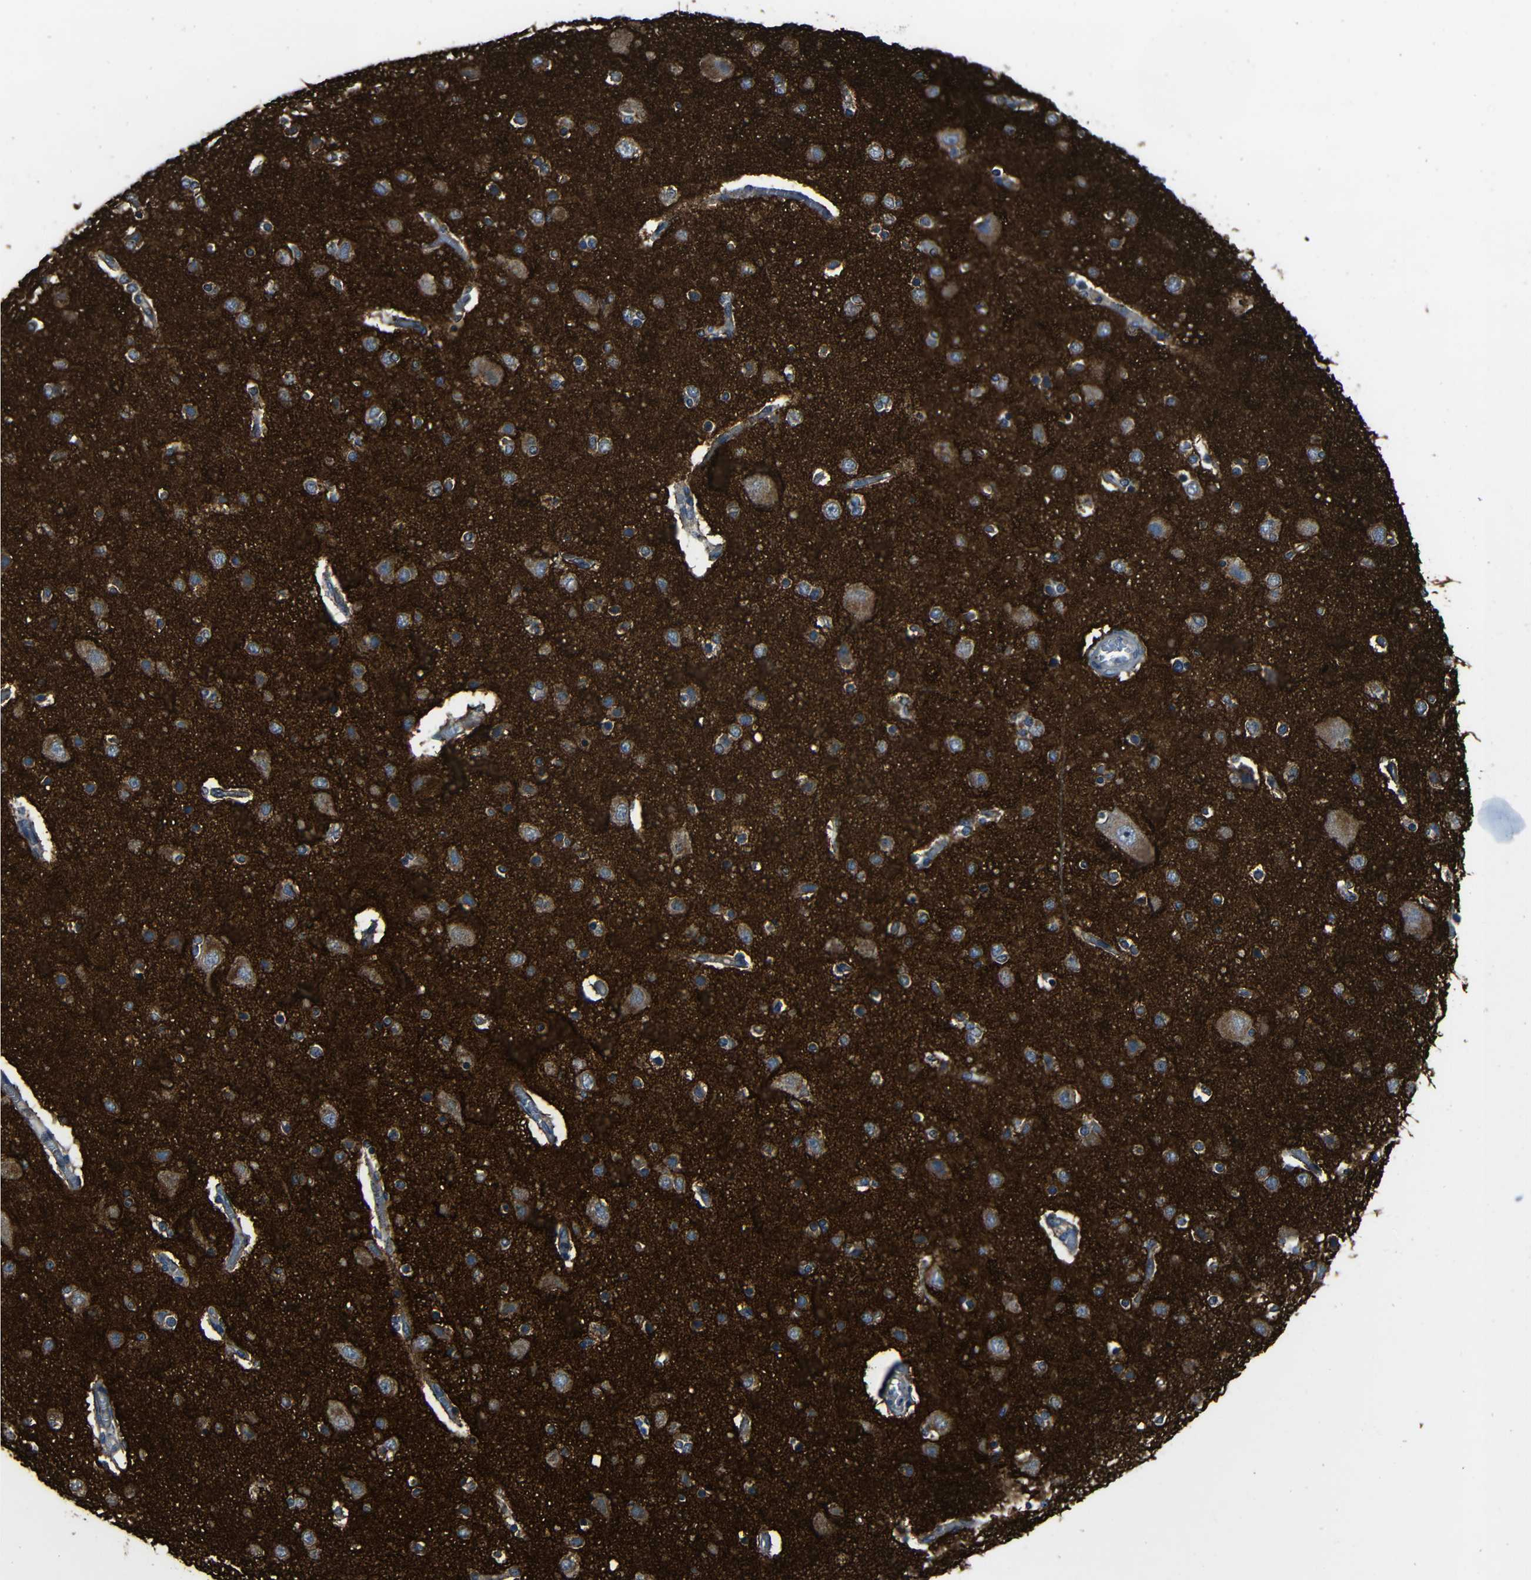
{"staining": {"intensity": "moderate", "quantity": ">75%", "location": "cytoplasmic/membranous"}, "tissue": "cerebral cortex", "cell_type": "Endothelial cells", "image_type": "normal", "snomed": [{"axis": "morphology", "description": "Normal tissue, NOS"}, {"axis": "topography", "description": "Cerebral cortex"}], "caption": "Human cerebral cortex stained for a protein (brown) reveals moderate cytoplasmic/membranous positive positivity in approximately >75% of endothelial cells.", "gene": "DNAJC5", "patient": {"sex": "female", "age": 54}}